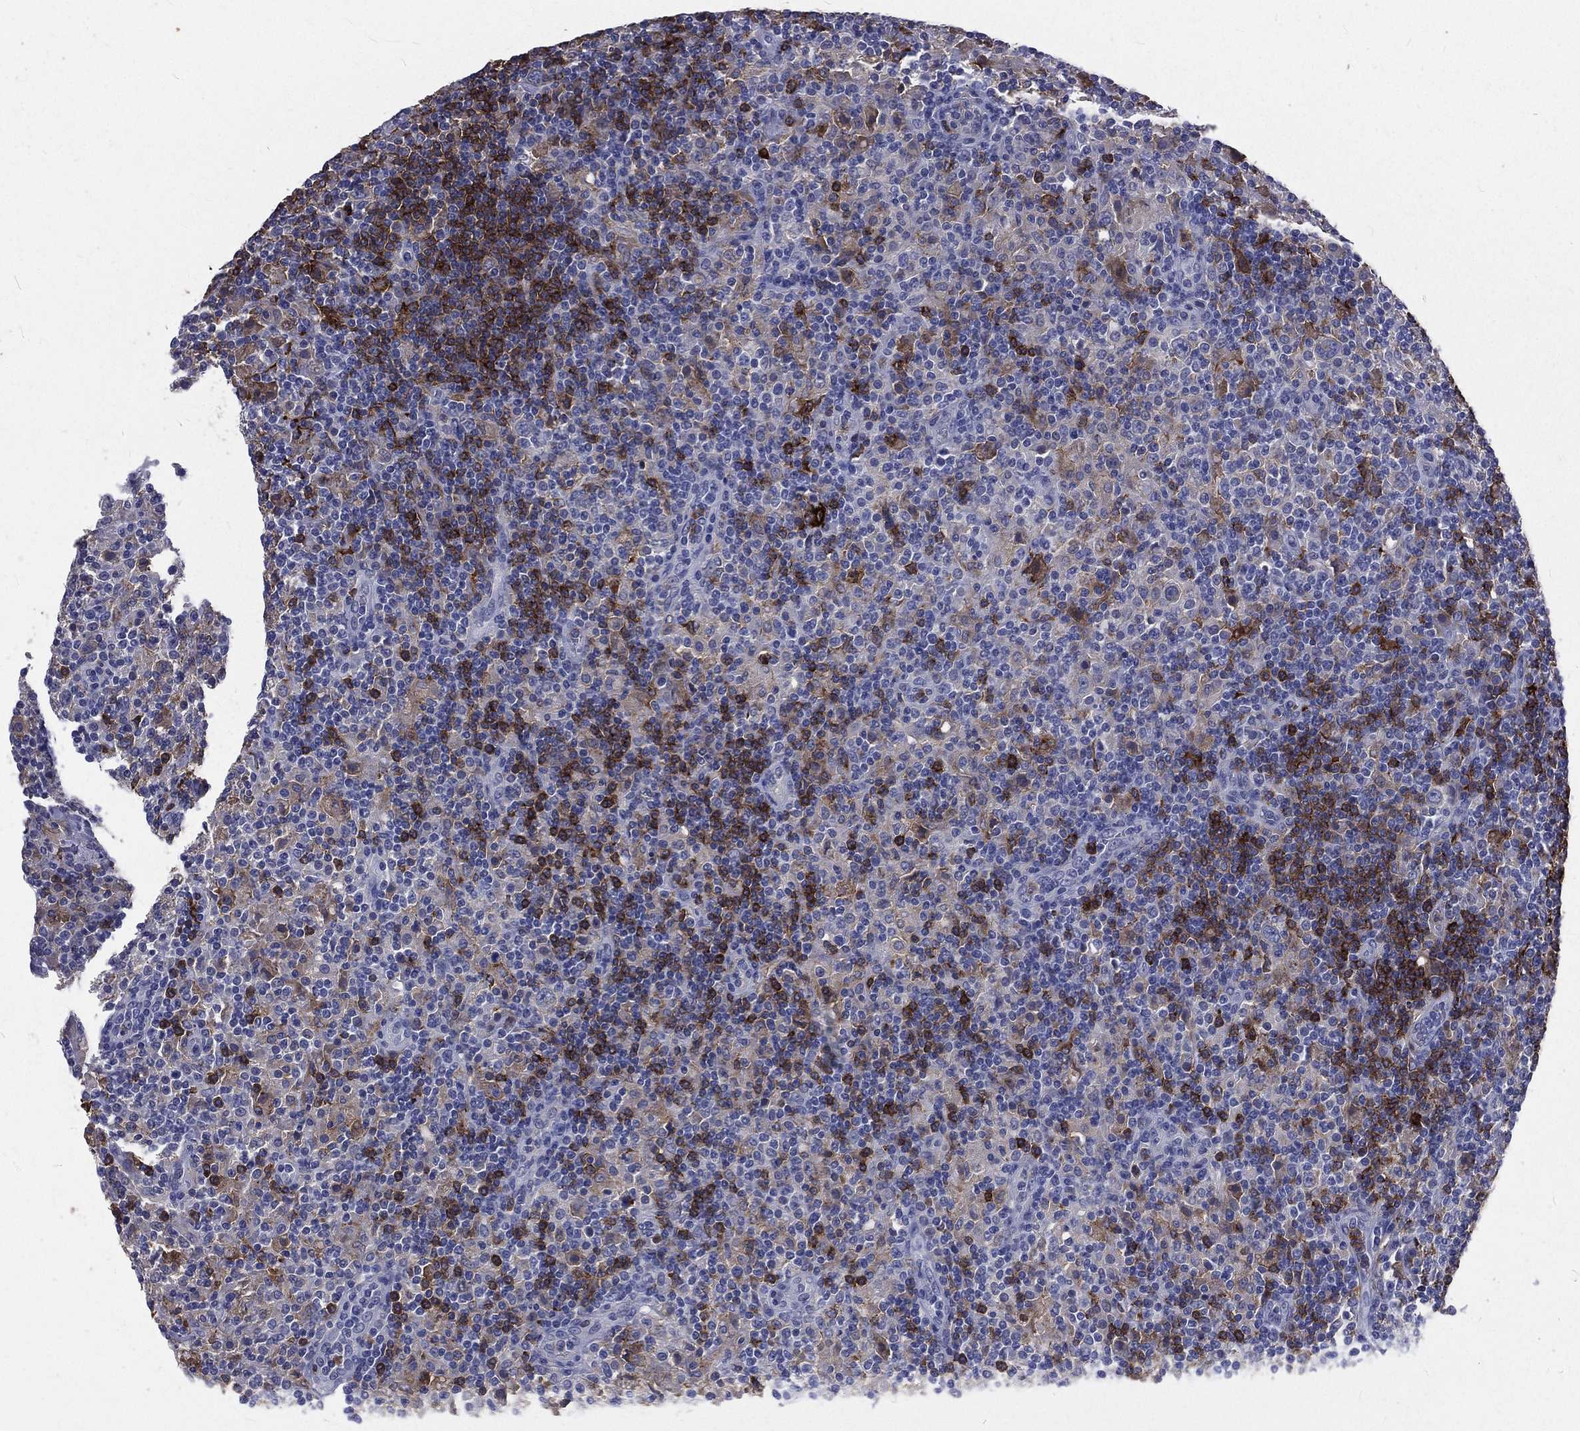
{"staining": {"intensity": "negative", "quantity": "none", "location": "none"}, "tissue": "lymphoma", "cell_type": "Tumor cells", "image_type": "cancer", "snomed": [{"axis": "morphology", "description": "Hodgkin's disease, NOS"}, {"axis": "topography", "description": "Lymph node"}], "caption": "Tumor cells show no significant protein staining in lymphoma.", "gene": "BASP1", "patient": {"sex": "male", "age": 70}}